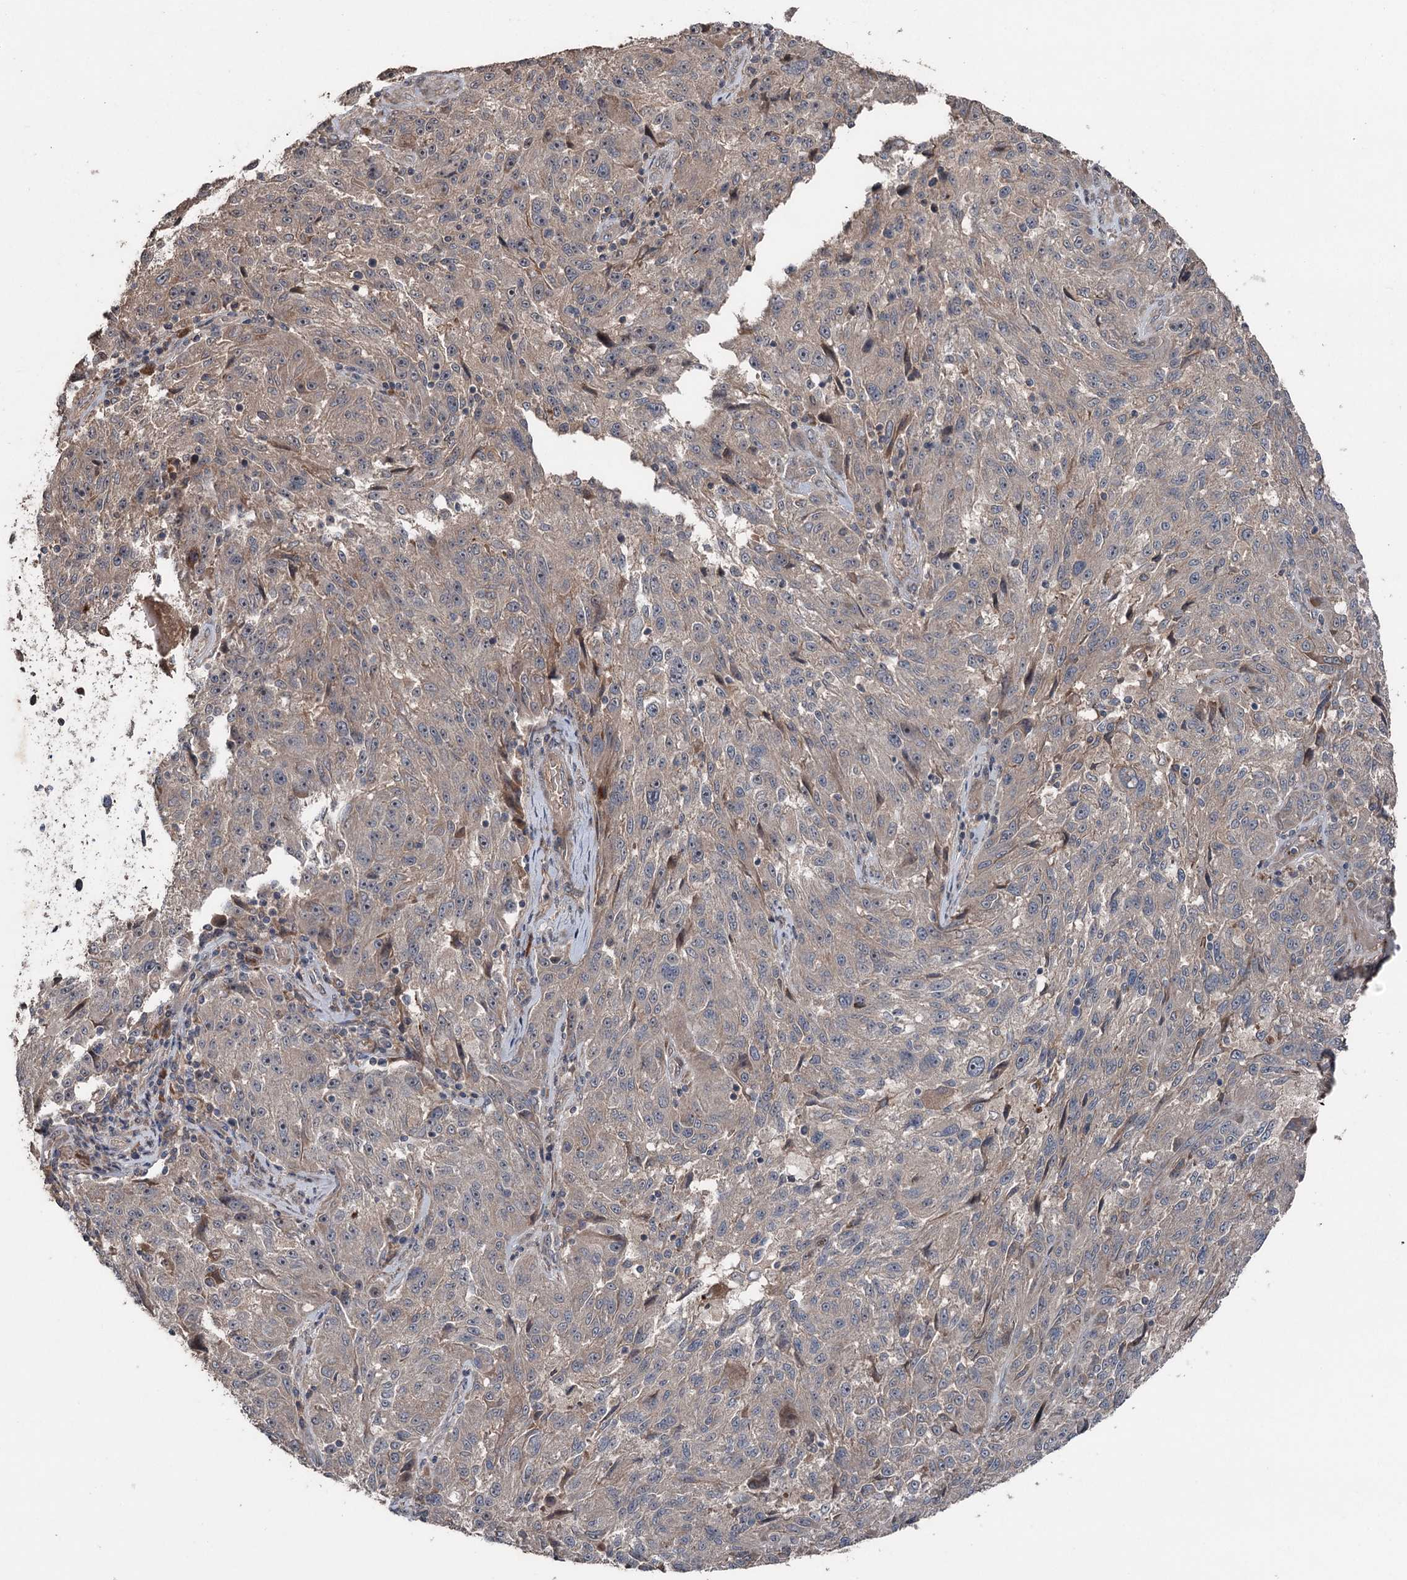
{"staining": {"intensity": "negative", "quantity": "none", "location": "none"}, "tissue": "melanoma", "cell_type": "Tumor cells", "image_type": "cancer", "snomed": [{"axis": "morphology", "description": "Malignant melanoma, NOS"}, {"axis": "topography", "description": "Skin"}], "caption": "Tumor cells show no significant expression in melanoma.", "gene": "MAPK8IP2", "patient": {"sex": "male", "age": 53}}